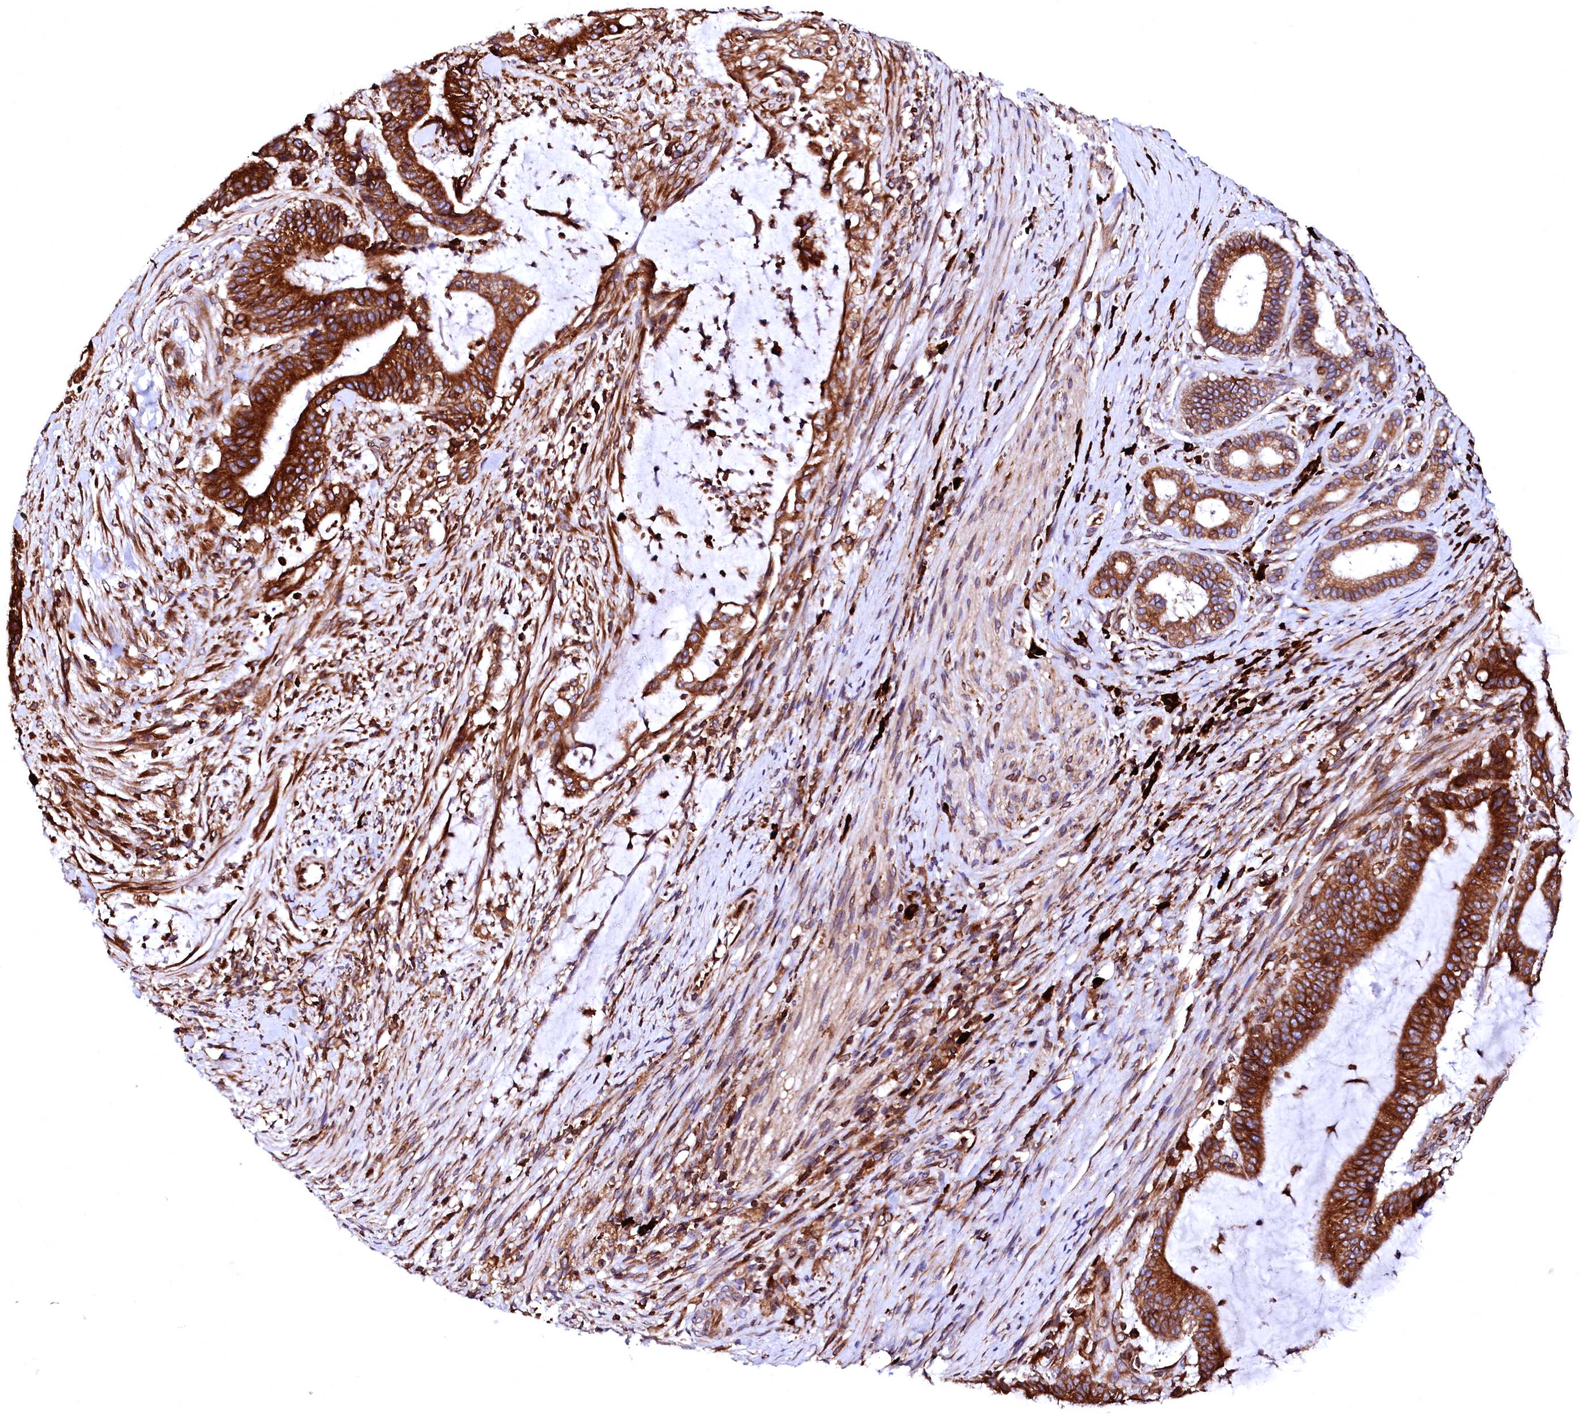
{"staining": {"intensity": "strong", "quantity": ">75%", "location": "cytoplasmic/membranous"}, "tissue": "liver cancer", "cell_type": "Tumor cells", "image_type": "cancer", "snomed": [{"axis": "morphology", "description": "Normal tissue, NOS"}, {"axis": "morphology", "description": "Cholangiocarcinoma"}, {"axis": "topography", "description": "Liver"}, {"axis": "topography", "description": "Peripheral nerve tissue"}], "caption": "Immunohistochemistry (IHC) photomicrograph of neoplastic tissue: liver cancer stained using immunohistochemistry (IHC) displays high levels of strong protein expression localized specifically in the cytoplasmic/membranous of tumor cells, appearing as a cytoplasmic/membranous brown color.", "gene": "DERL1", "patient": {"sex": "female", "age": 73}}